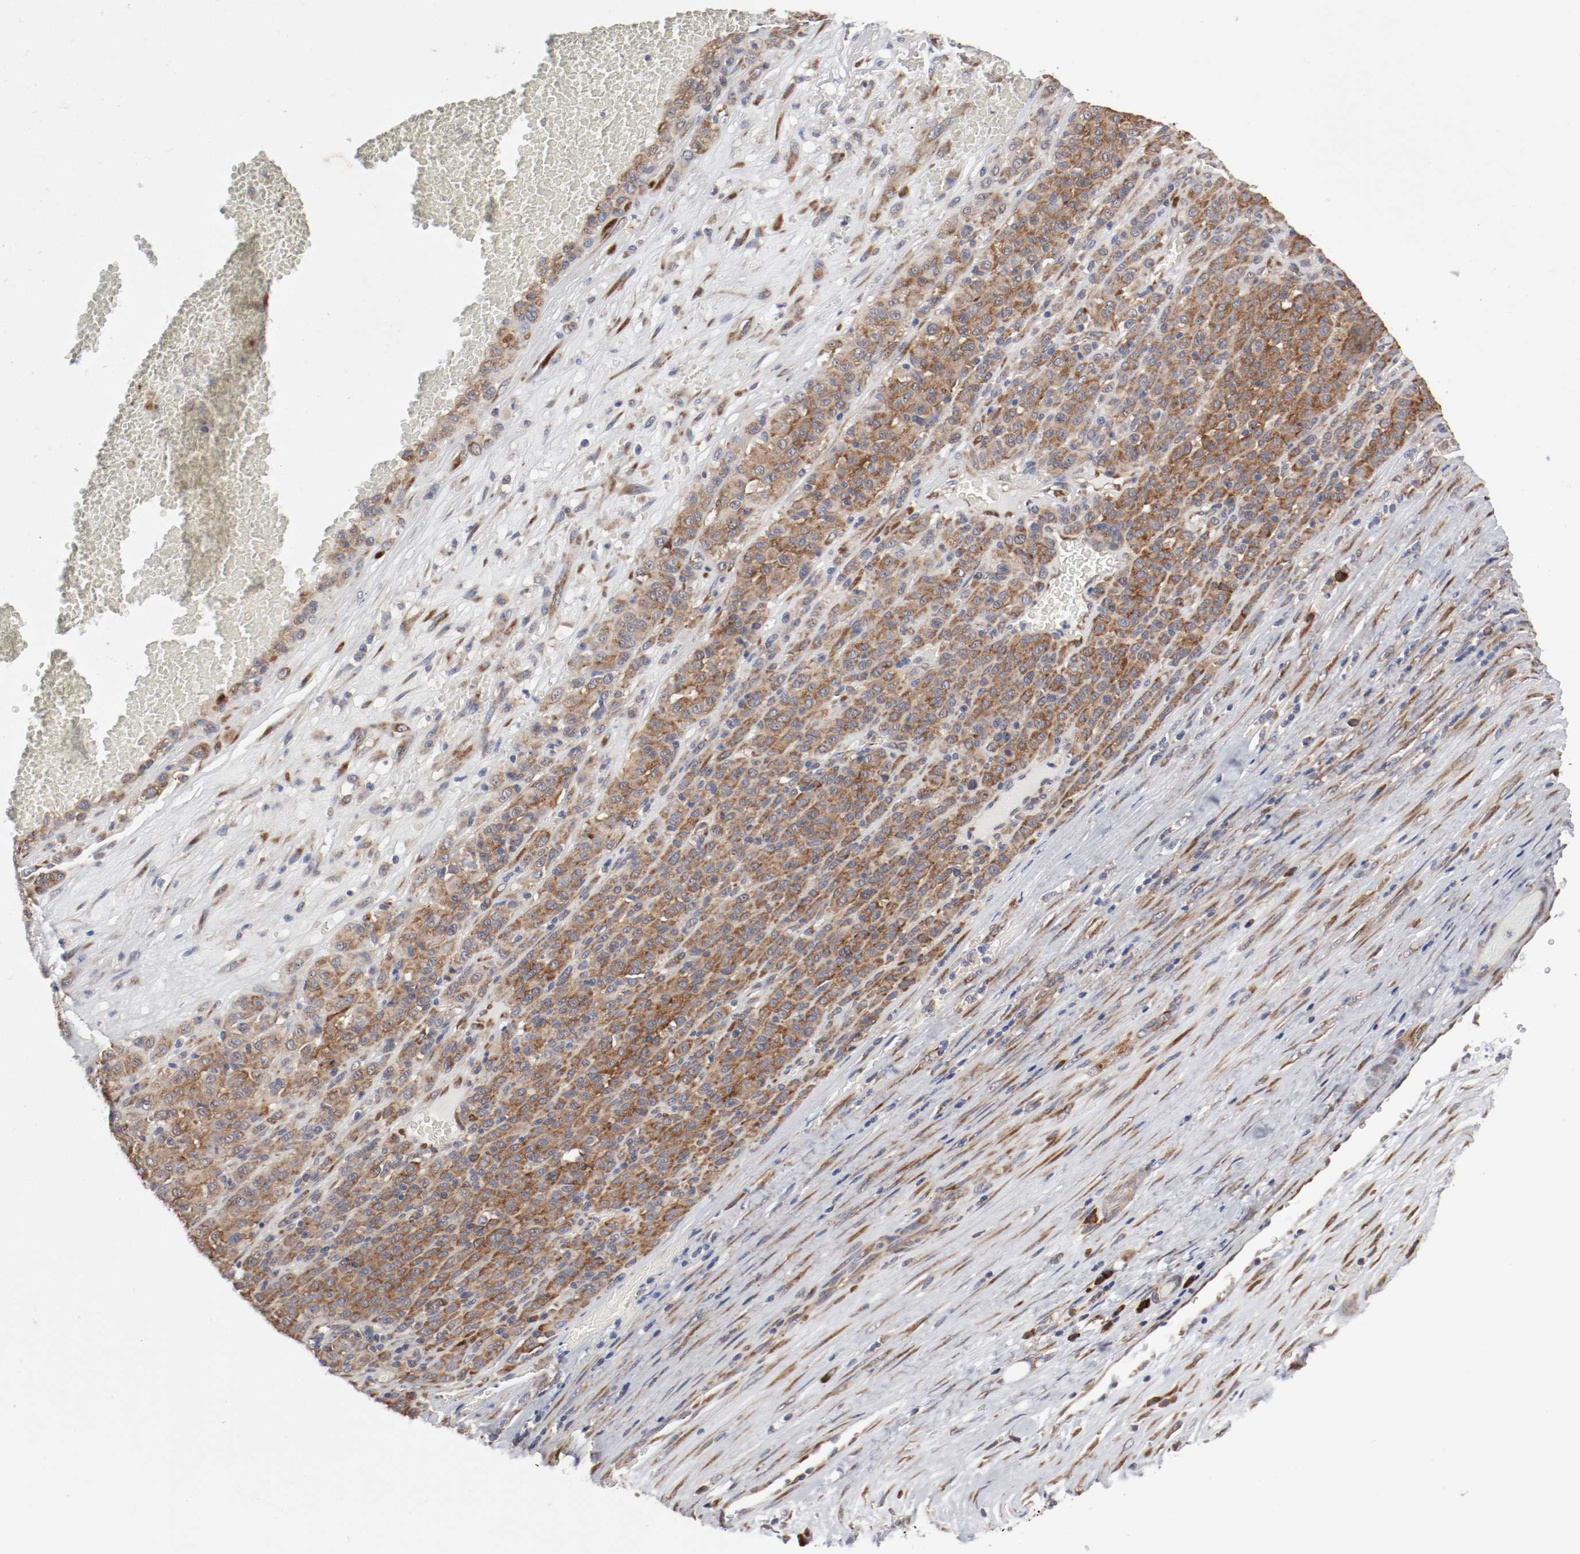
{"staining": {"intensity": "moderate", "quantity": ">75%", "location": "cytoplasmic/membranous"}, "tissue": "melanoma", "cell_type": "Tumor cells", "image_type": "cancer", "snomed": [{"axis": "morphology", "description": "Malignant melanoma, Metastatic site"}, {"axis": "topography", "description": "Pancreas"}], "caption": "The photomicrograph displays immunohistochemical staining of melanoma. There is moderate cytoplasmic/membranous expression is present in approximately >75% of tumor cells.", "gene": "FKBP3", "patient": {"sex": "female", "age": 30}}